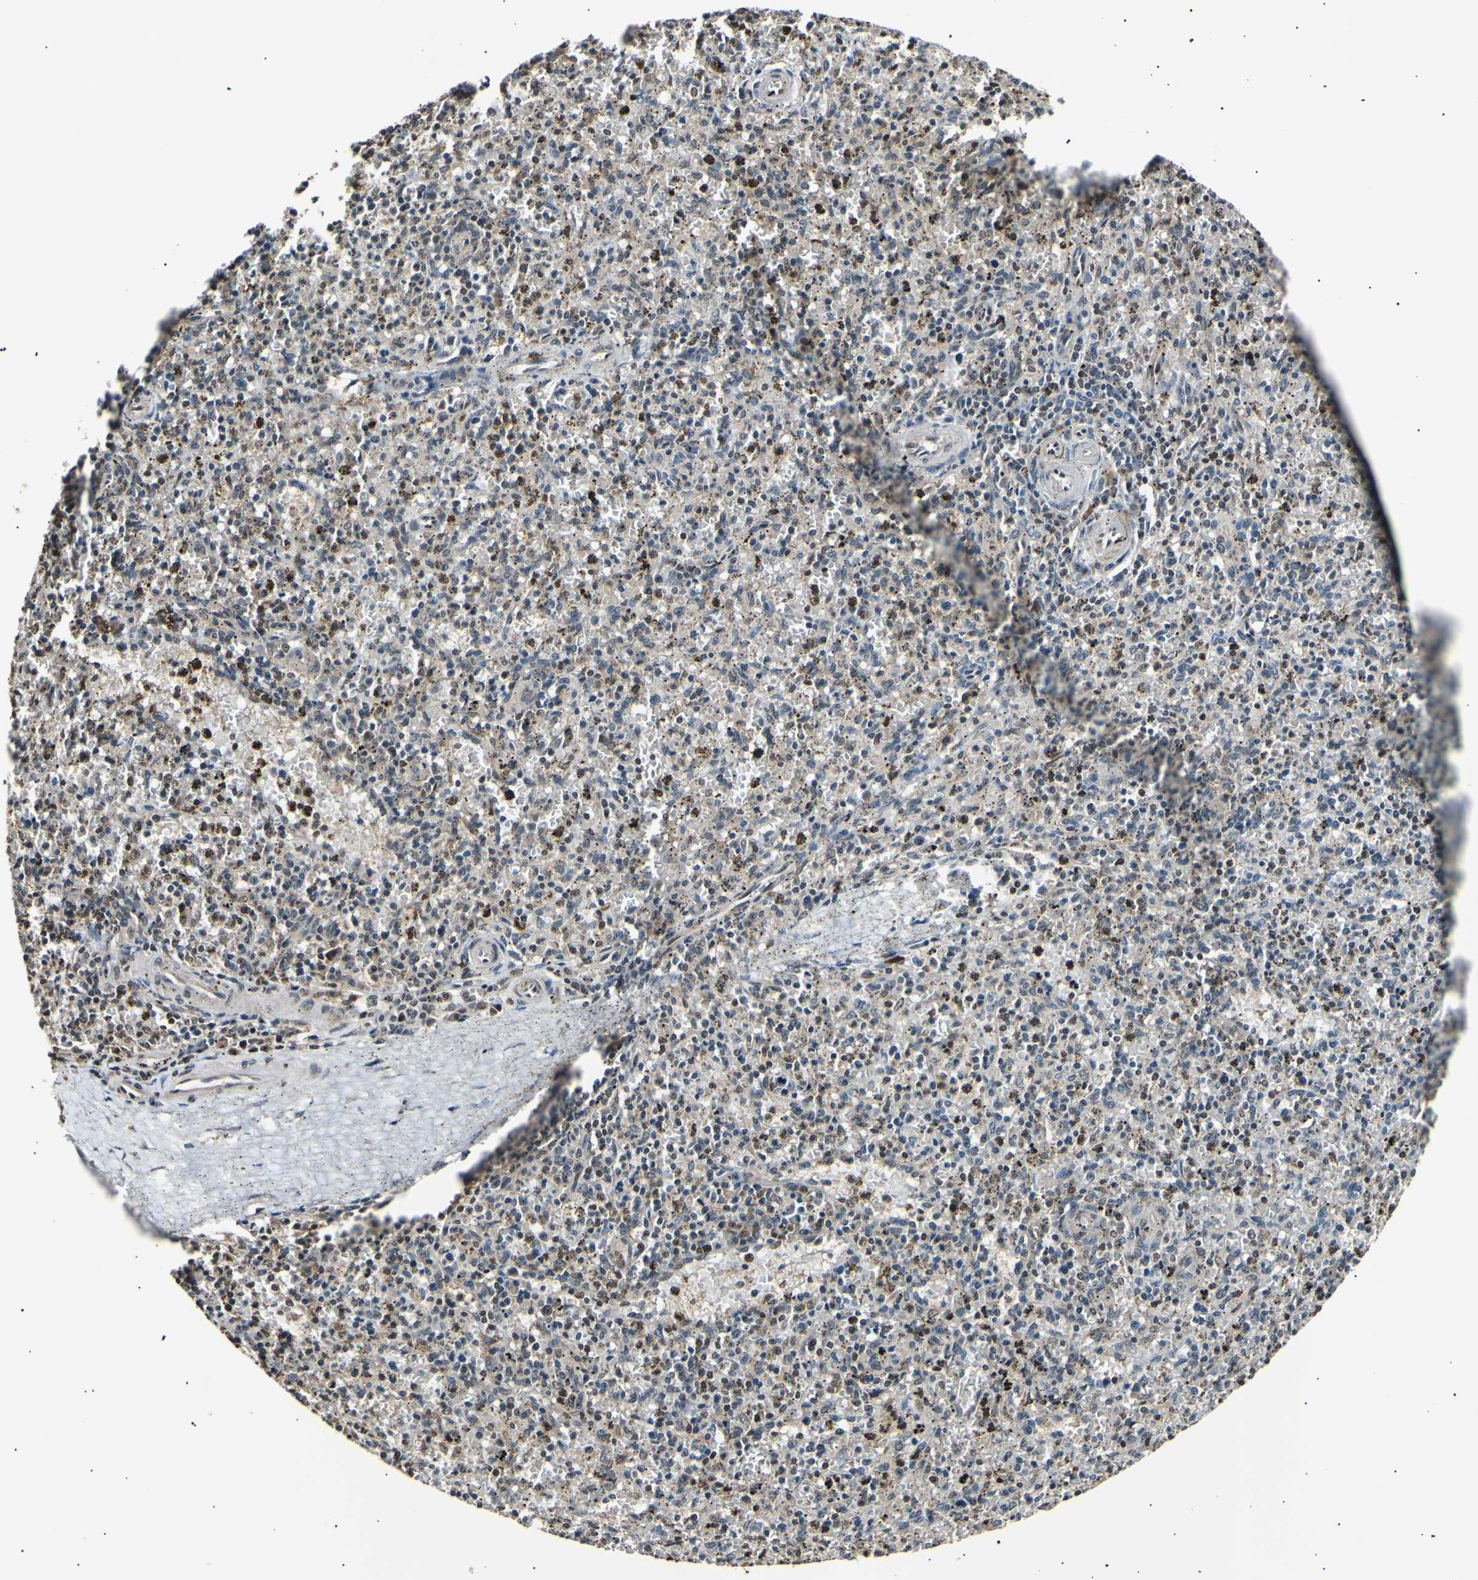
{"staining": {"intensity": "weak", "quantity": "25%-75%", "location": "nuclear"}, "tissue": "spleen", "cell_type": "Cells in red pulp", "image_type": "normal", "snomed": [{"axis": "morphology", "description": "Normal tissue, NOS"}, {"axis": "topography", "description": "Spleen"}], "caption": "Cells in red pulp exhibit low levels of weak nuclear positivity in about 25%-75% of cells in unremarkable spleen. Nuclei are stained in blue.", "gene": "ANAPC7", "patient": {"sex": "male", "age": 72}}